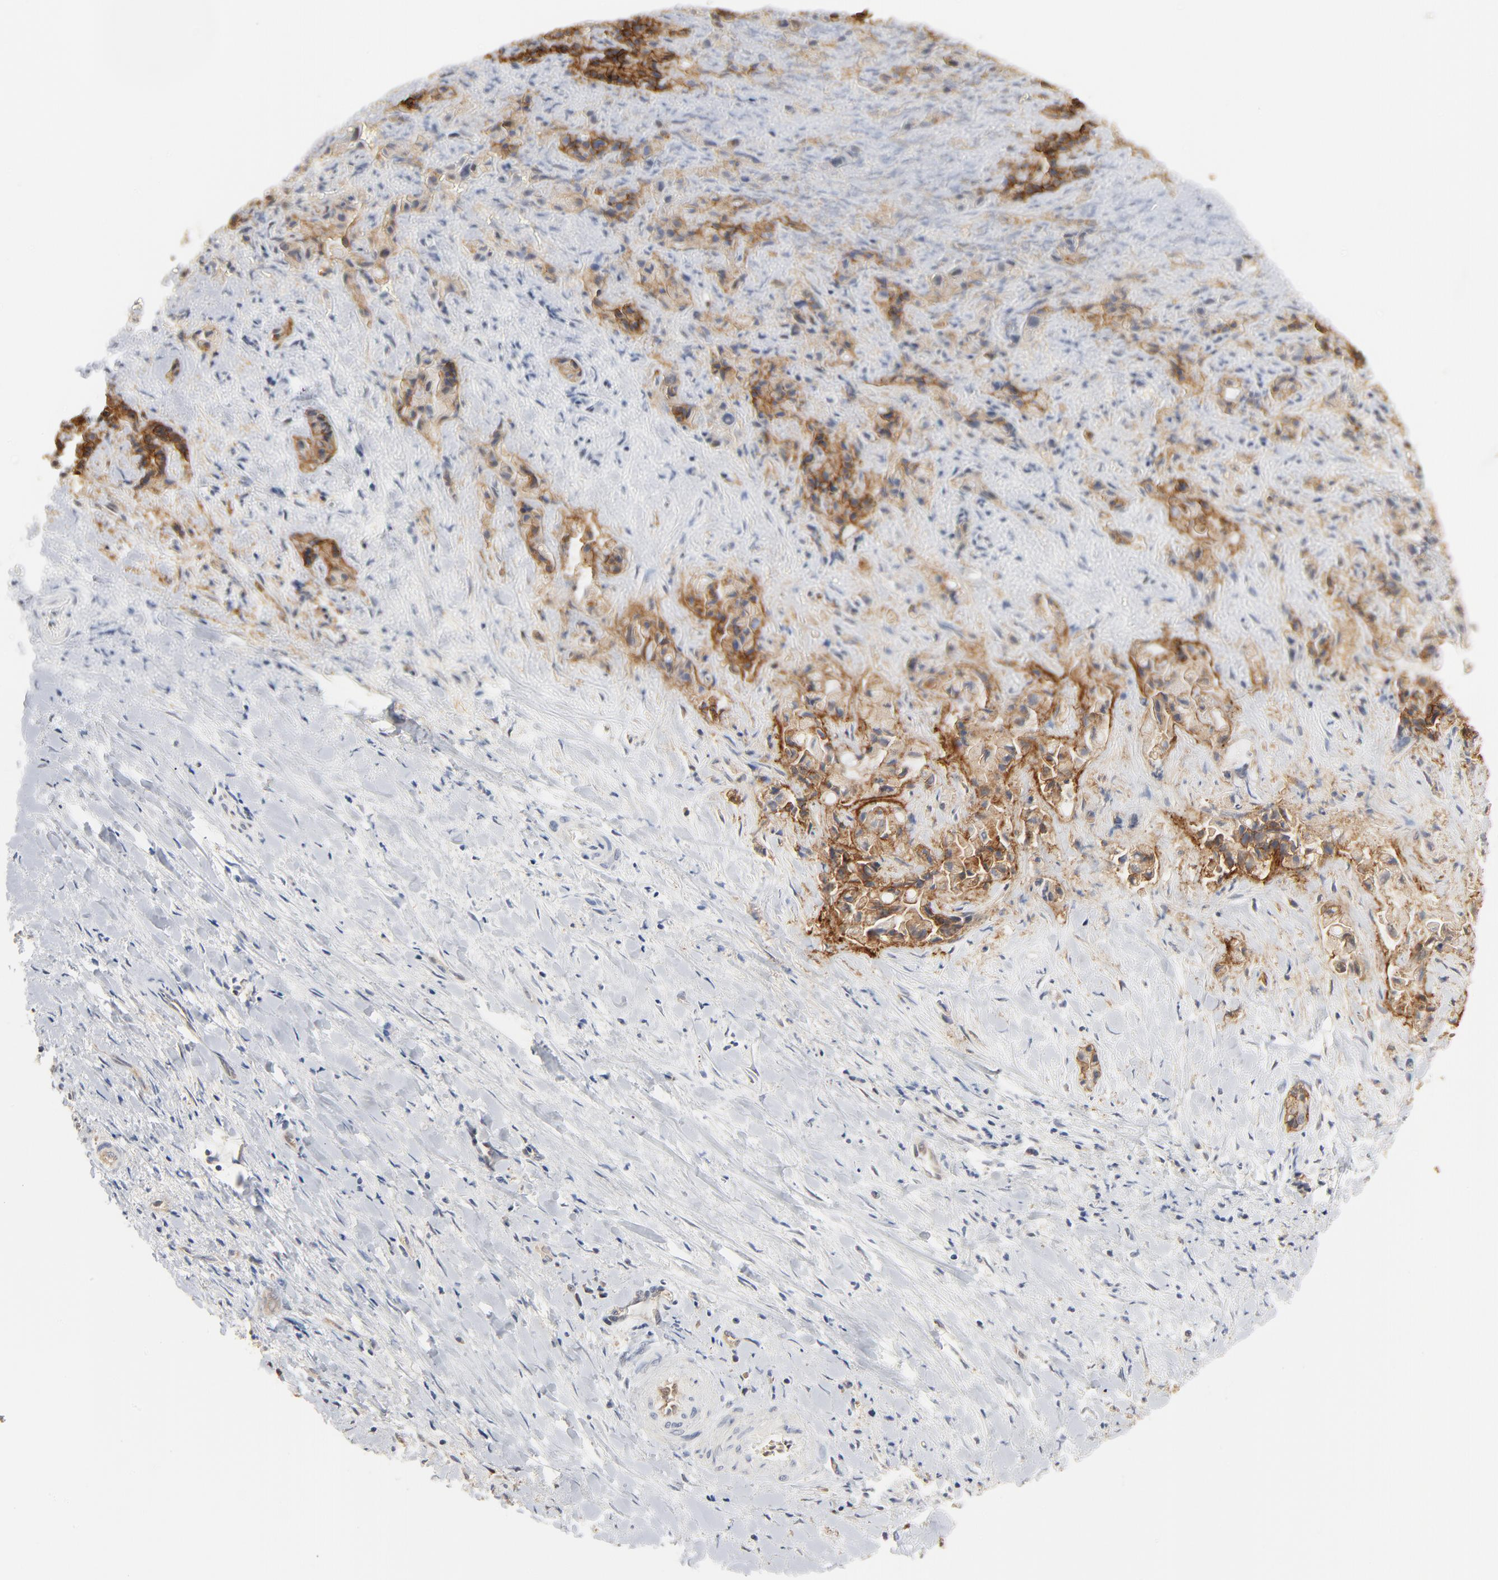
{"staining": {"intensity": "moderate", "quantity": "25%-75%", "location": "cytoplasmic/membranous"}, "tissue": "liver cancer", "cell_type": "Tumor cells", "image_type": "cancer", "snomed": [{"axis": "morphology", "description": "Cholangiocarcinoma"}, {"axis": "topography", "description": "Liver"}], "caption": "The photomicrograph displays a brown stain indicating the presence of a protein in the cytoplasmic/membranous of tumor cells in liver cancer (cholangiocarcinoma).", "gene": "EPCAM", "patient": {"sex": "male", "age": 57}}